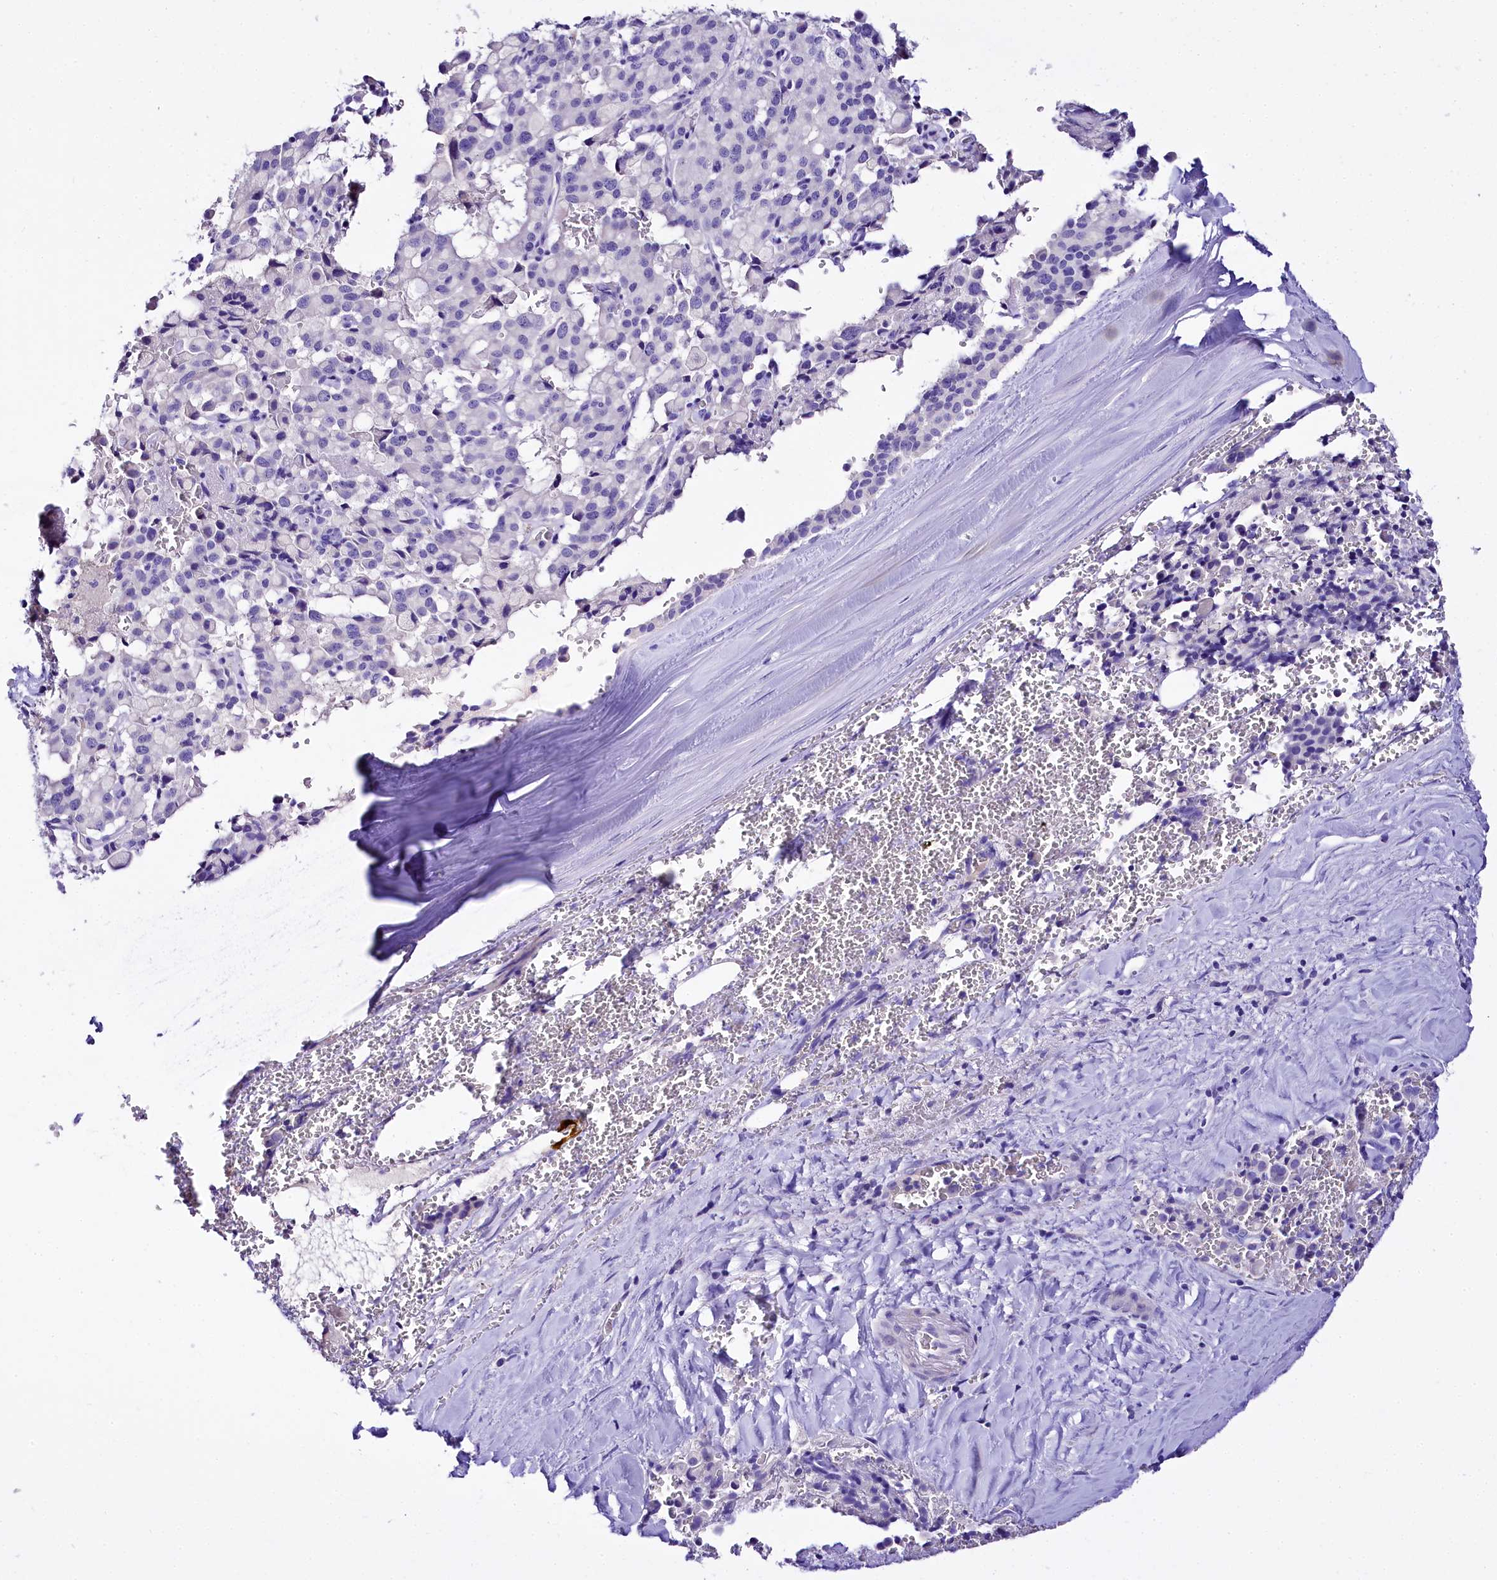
{"staining": {"intensity": "negative", "quantity": "none", "location": "none"}, "tissue": "pancreatic cancer", "cell_type": "Tumor cells", "image_type": "cancer", "snomed": [{"axis": "morphology", "description": "Adenocarcinoma, NOS"}, {"axis": "topography", "description": "Pancreas"}], "caption": "High power microscopy image of an immunohistochemistry (IHC) micrograph of pancreatic adenocarcinoma, revealing no significant expression in tumor cells.", "gene": "A2ML1", "patient": {"sex": "male", "age": 65}}